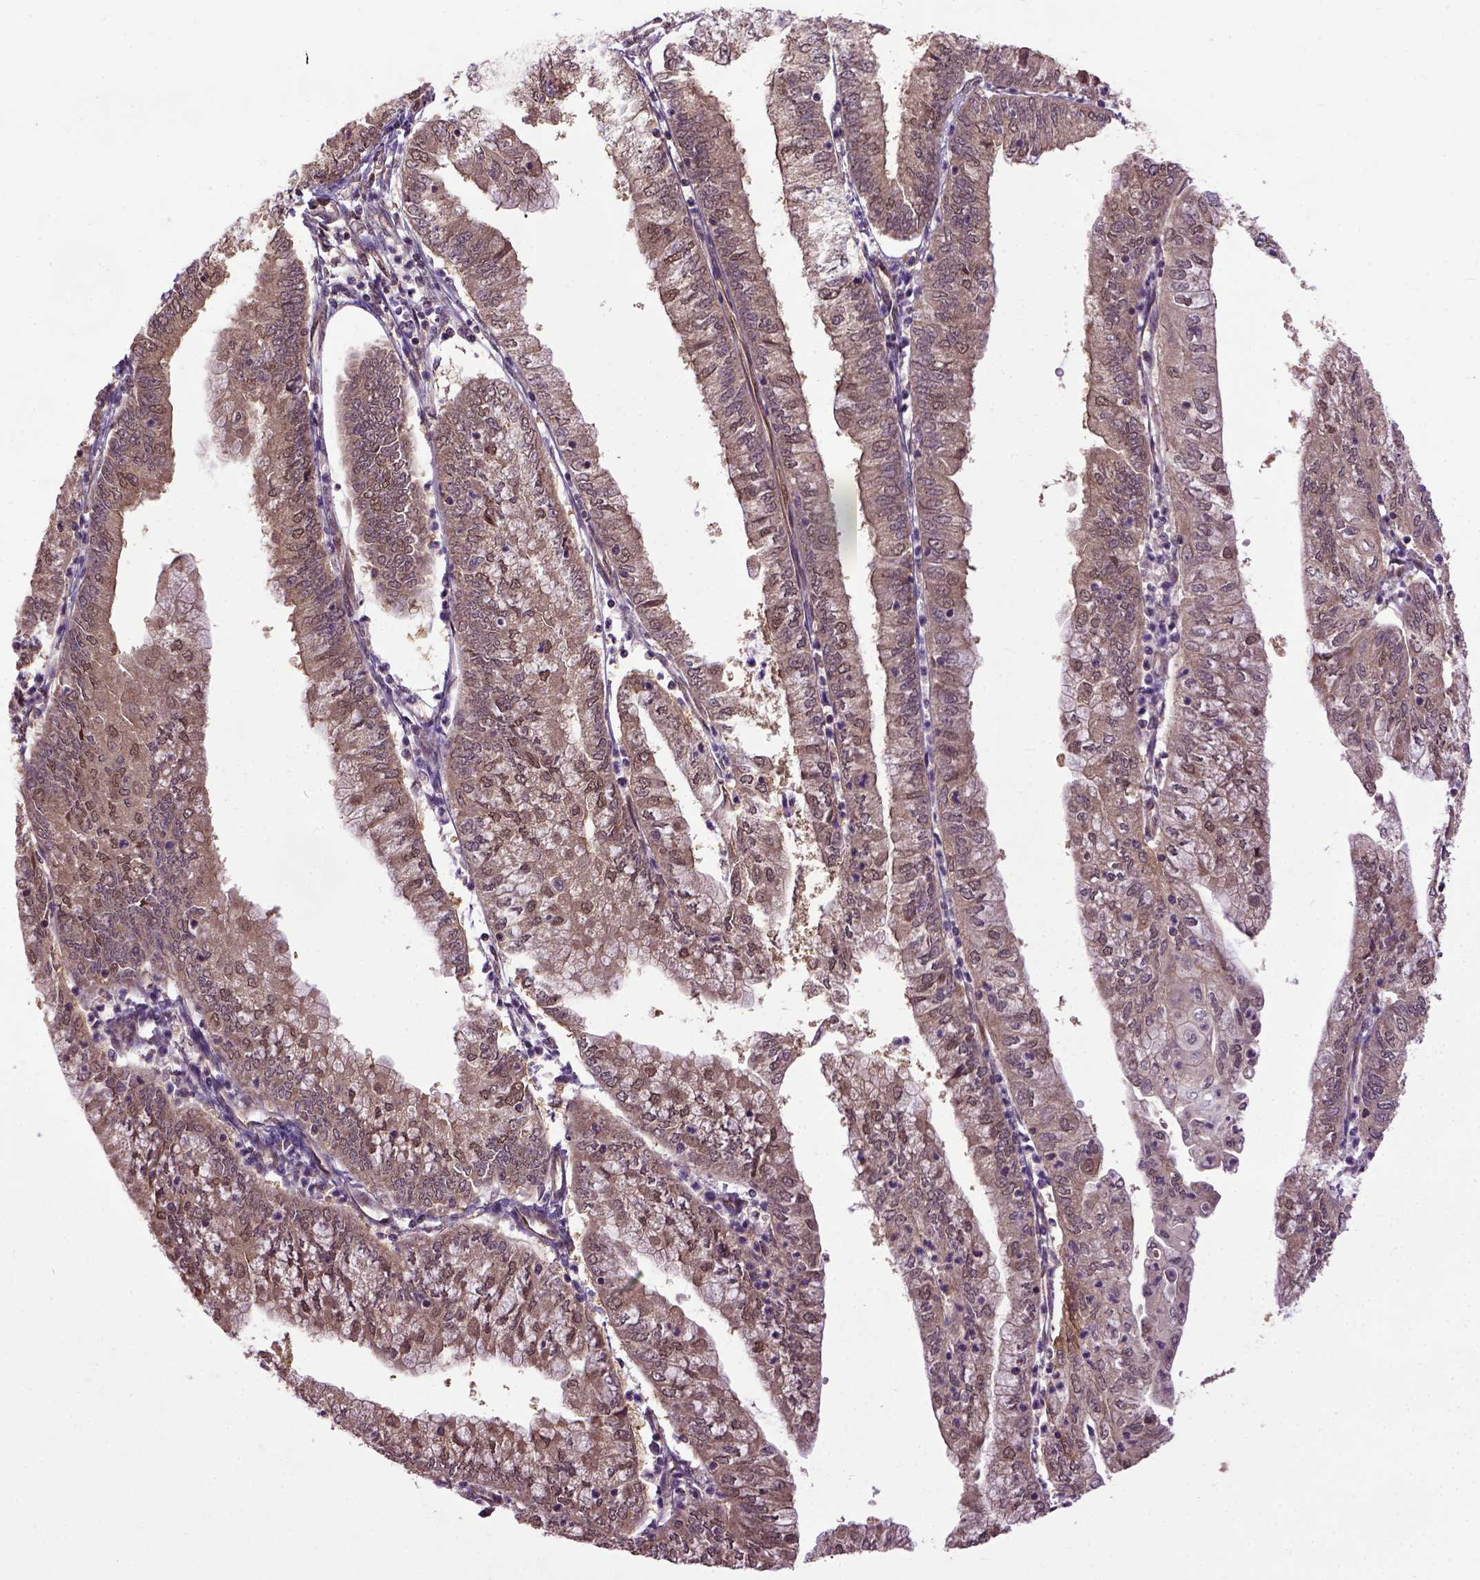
{"staining": {"intensity": "moderate", "quantity": ">75%", "location": "cytoplasmic/membranous,nuclear"}, "tissue": "endometrial cancer", "cell_type": "Tumor cells", "image_type": "cancer", "snomed": [{"axis": "morphology", "description": "Adenocarcinoma, NOS"}, {"axis": "topography", "description": "Endometrium"}], "caption": "Protein expression by immunohistochemistry demonstrates moderate cytoplasmic/membranous and nuclear expression in approximately >75% of tumor cells in endometrial cancer (adenocarcinoma).", "gene": "UBA3", "patient": {"sex": "female", "age": 55}}